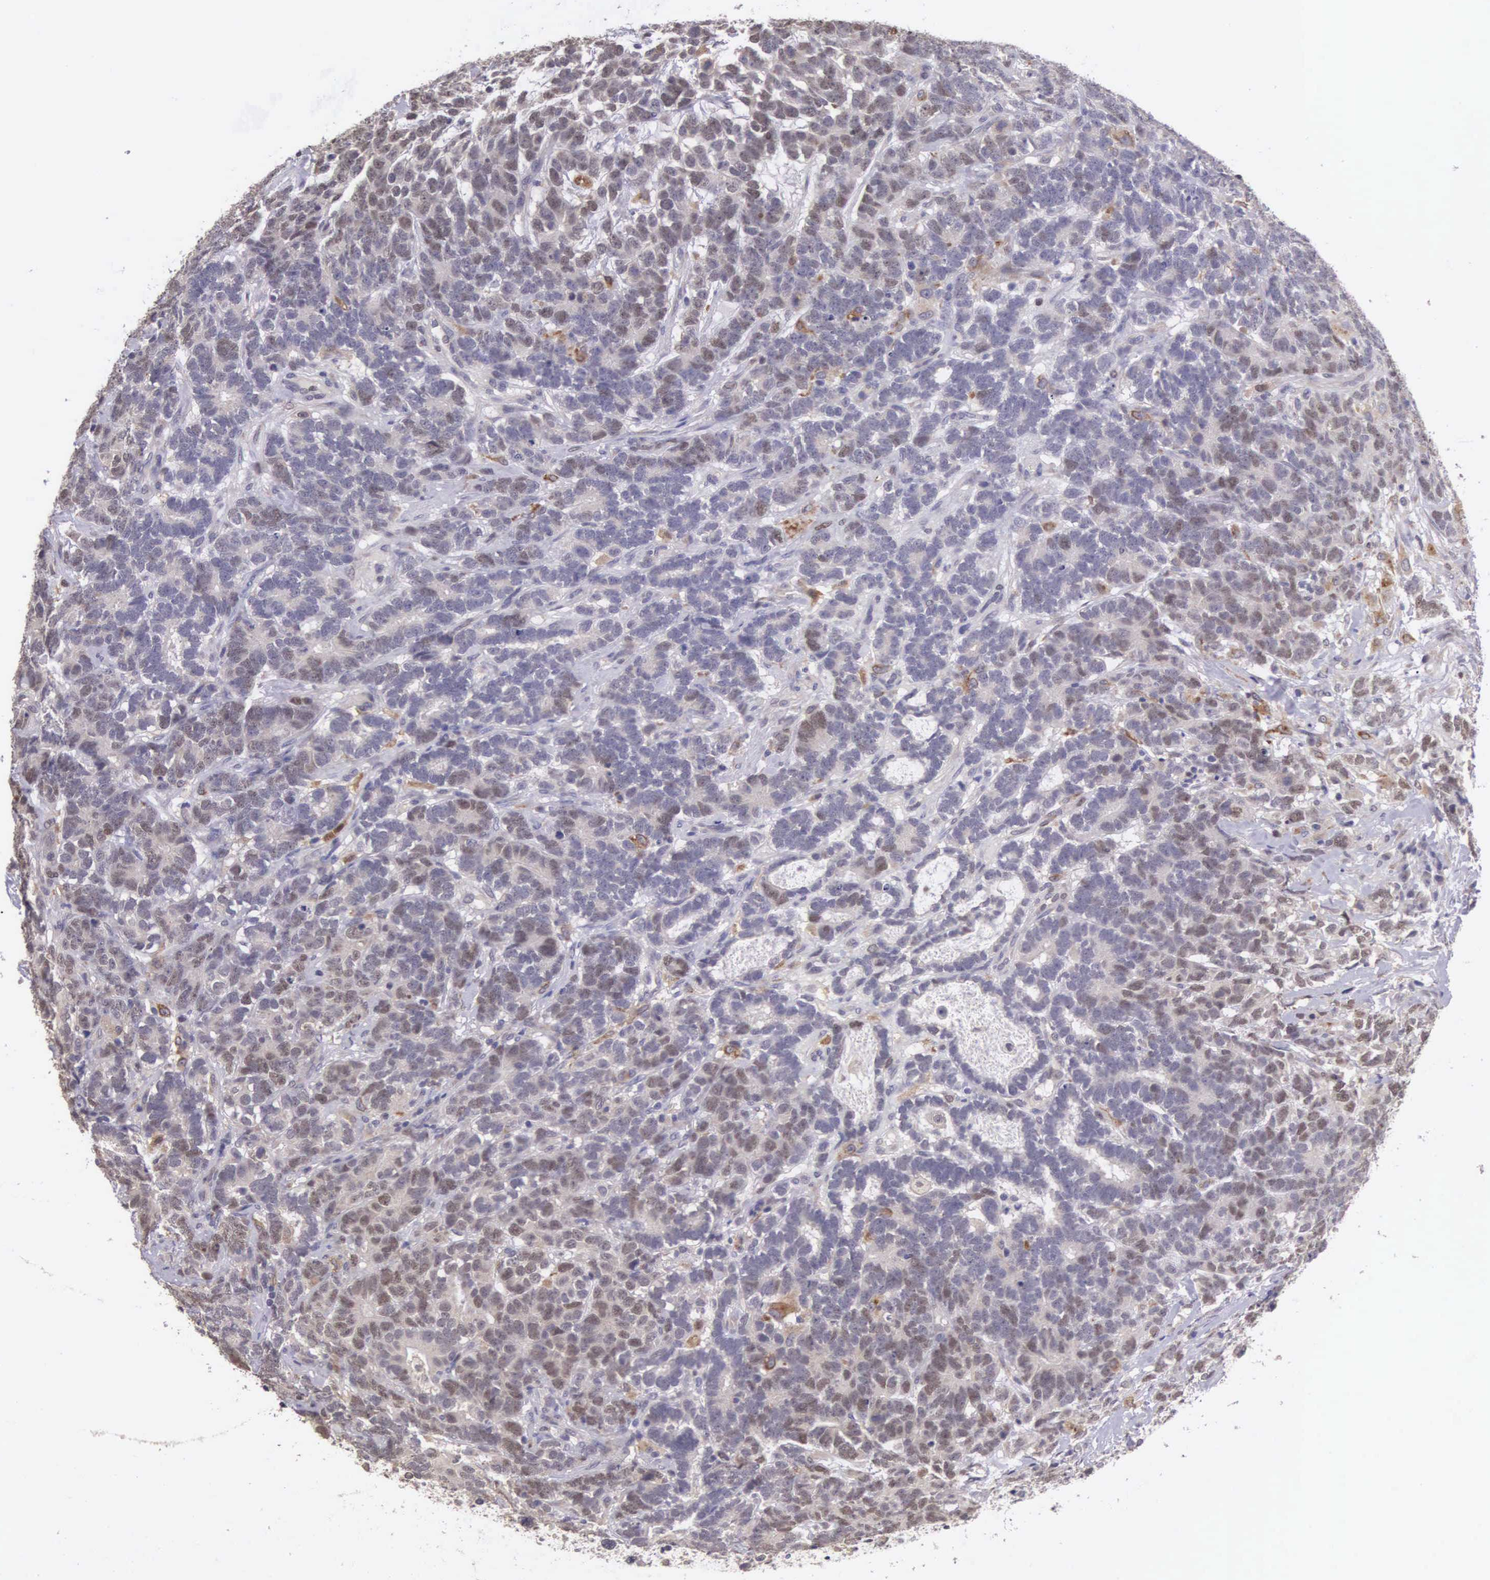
{"staining": {"intensity": "weak", "quantity": "25%-75%", "location": "cytoplasmic/membranous,nuclear"}, "tissue": "testis cancer", "cell_type": "Tumor cells", "image_type": "cancer", "snomed": [{"axis": "morphology", "description": "Carcinoma, Embryonal, NOS"}, {"axis": "topography", "description": "Testis"}], "caption": "This is a histology image of IHC staining of testis cancer, which shows weak expression in the cytoplasmic/membranous and nuclear of tumor cells.", "gene": "CDC45", "patient": {"sex": "male", "age": 26}}